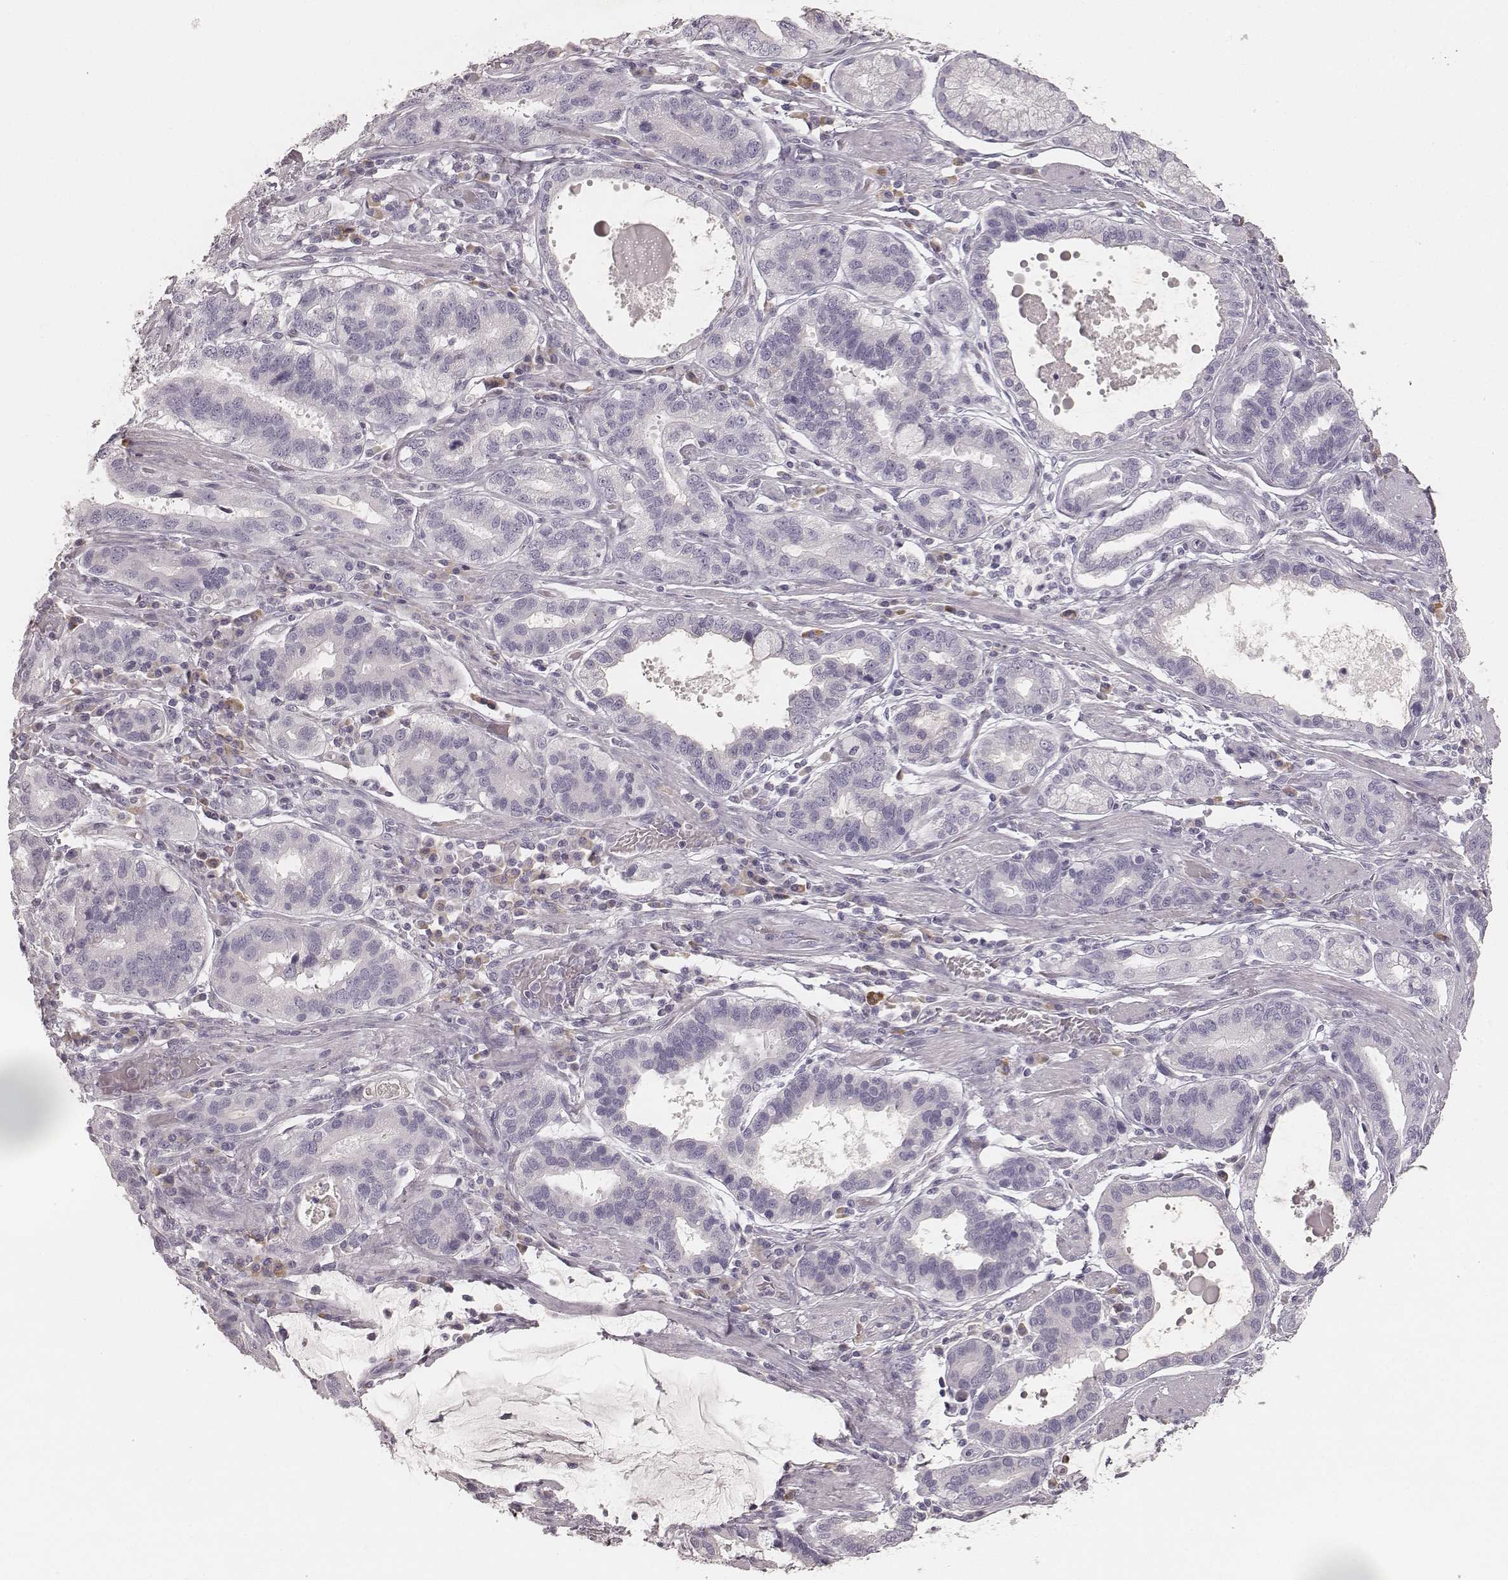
{"staining": {"intensity": "negative", "quantity": "none", "location": "none"}, "tissue": "stomach cancer", "cell_type": "Tumor cells", "image_type": "cancer", "snomed": [{"axis": "morphology", "description": "Adenocarcinoma, NOS"}, {"axis": "topography", "description": "Stomach, lower"}], "caption": "Immunohistochemistry micrograph of neoplastic tissue: stomach cancer (adenocarcinoma) stained with DAB reveals no significant protein expression in tumor cells. (DAB immunohistochemistry (IHC), high magnification).", "gene": "KRT82", "patient": {"sex": "female", "age": 76}}